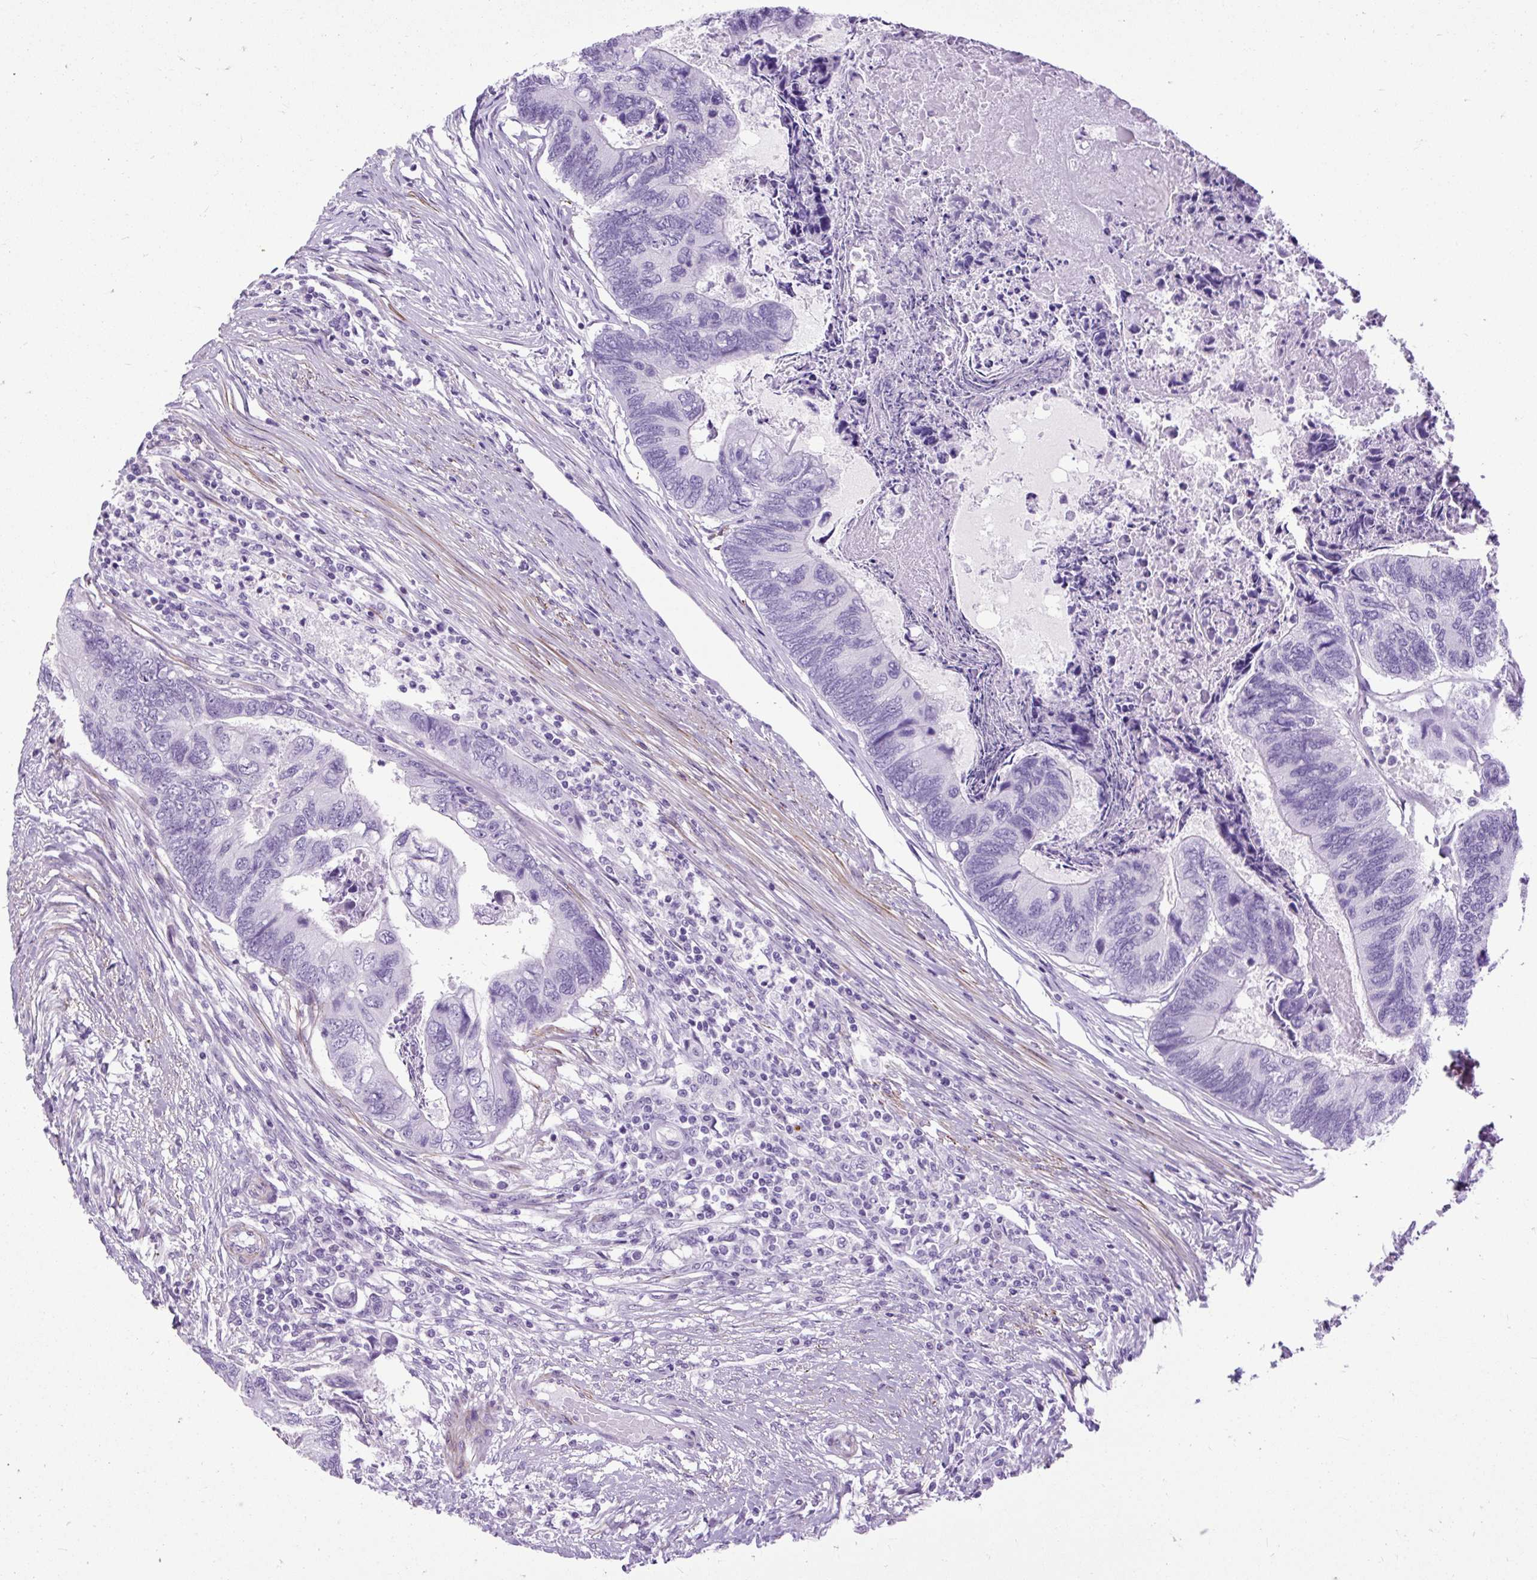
{"staining": {"intensity": "negative", "quantity": "none", "location": "none"}, "tissue": "colorectal cancer", "cell_type": "Tumor cells", "image_type": "cancer", "snomed": [{"axis": "morphology", "description": "Adenocarcinoma, NOS"}, {"axis": "topography", "description": "Colon"}], "caption": "A high-resolution histopathology image shows IHC staining of adenocarcinoma (colorectal), which reveals no significant positivity in tumor cells.", "gene": "DPP6", "patient": {"sex": "female", "age": 67}}